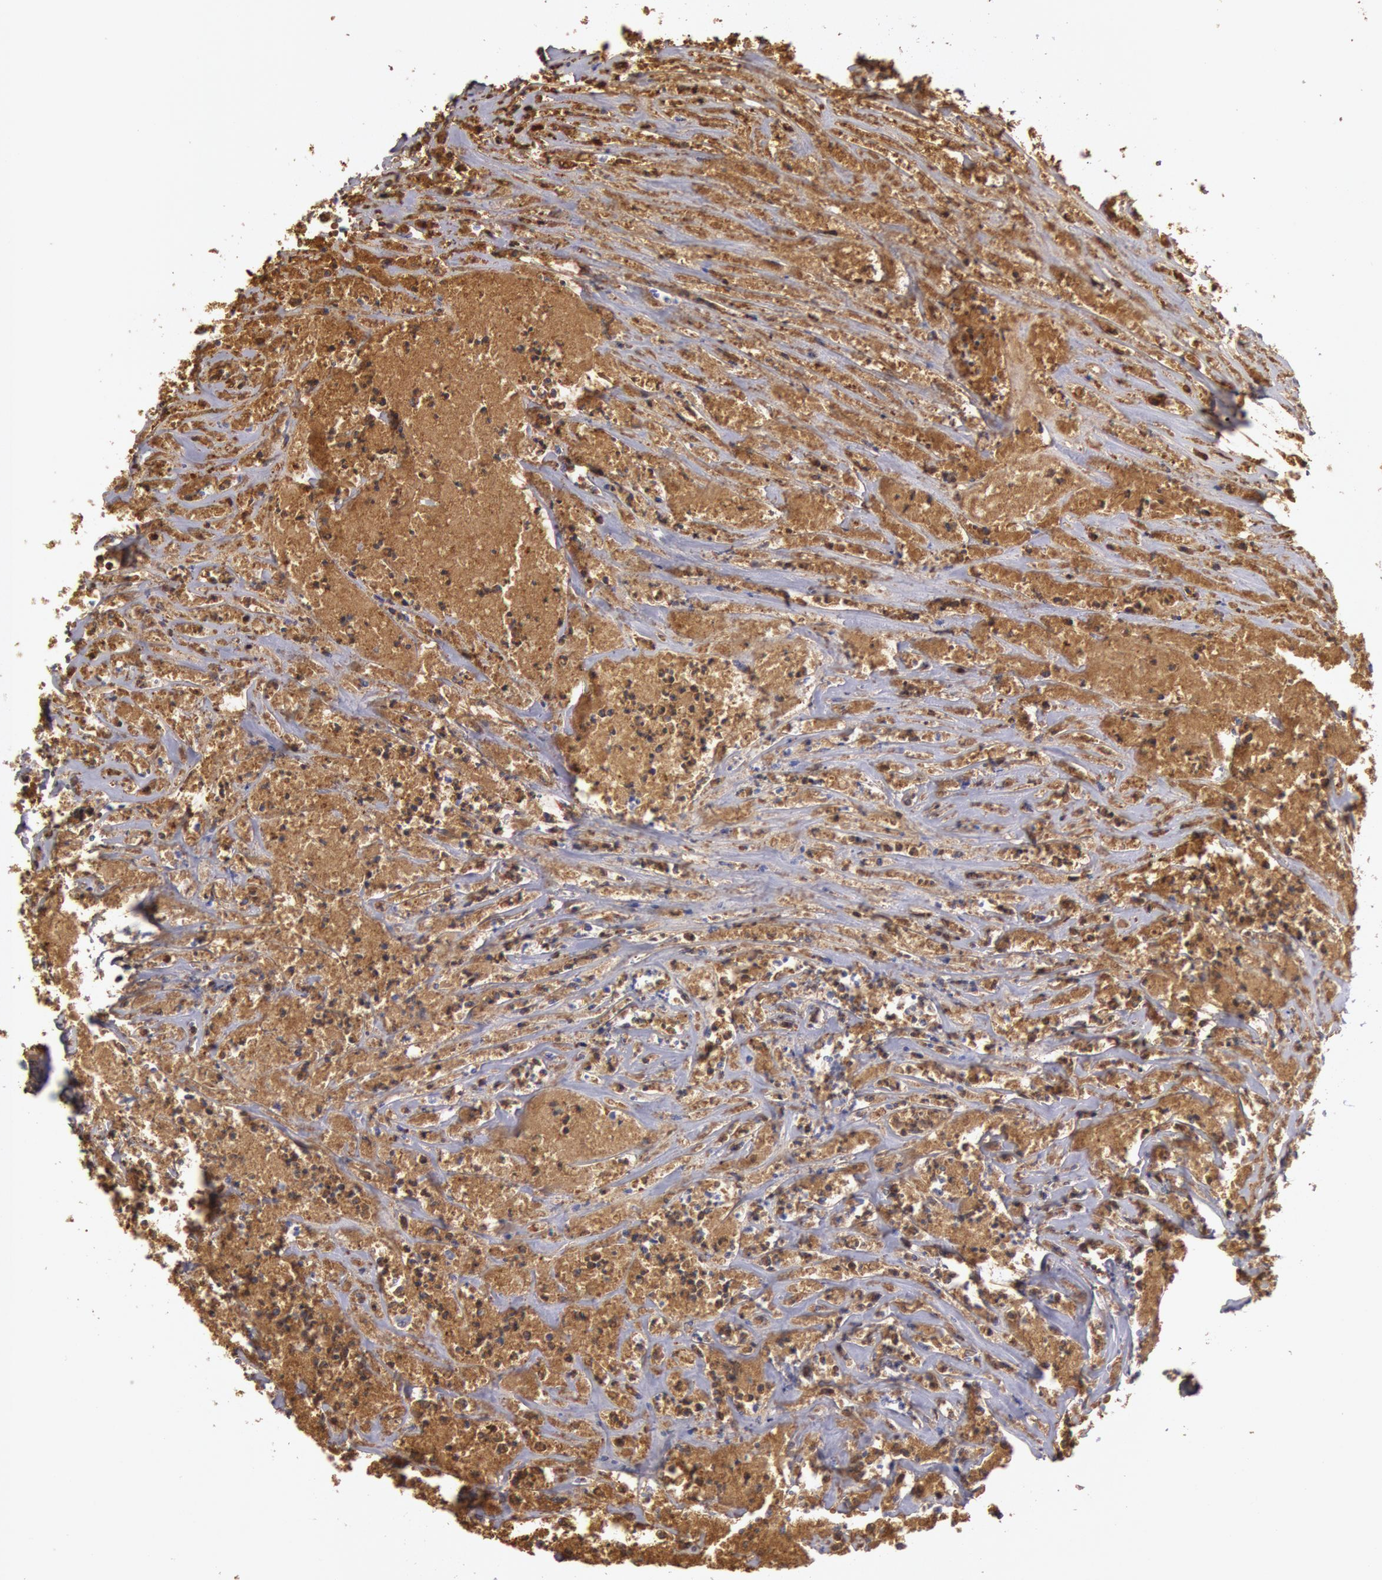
{"staining": {"intensity": "moderate", "quantity": "25%-75%", "location": "cytoplasmic/membranous"}, "tissue": "colorectal cancer", "cell_type": "Tumor cells", "image_type": "cancer", "snomed": [{"axis": "morphology", "description": "Adenocarcinoma, NOS"}, {"axis": "topography", "description": "Colon"}], "caption": "Human colorectal adenocarcinoma stained with a protein marker exhibits moderate staining in tumor cells.", "gene": "IGHG1", "patient": {"sex": "female", "age": 70}}